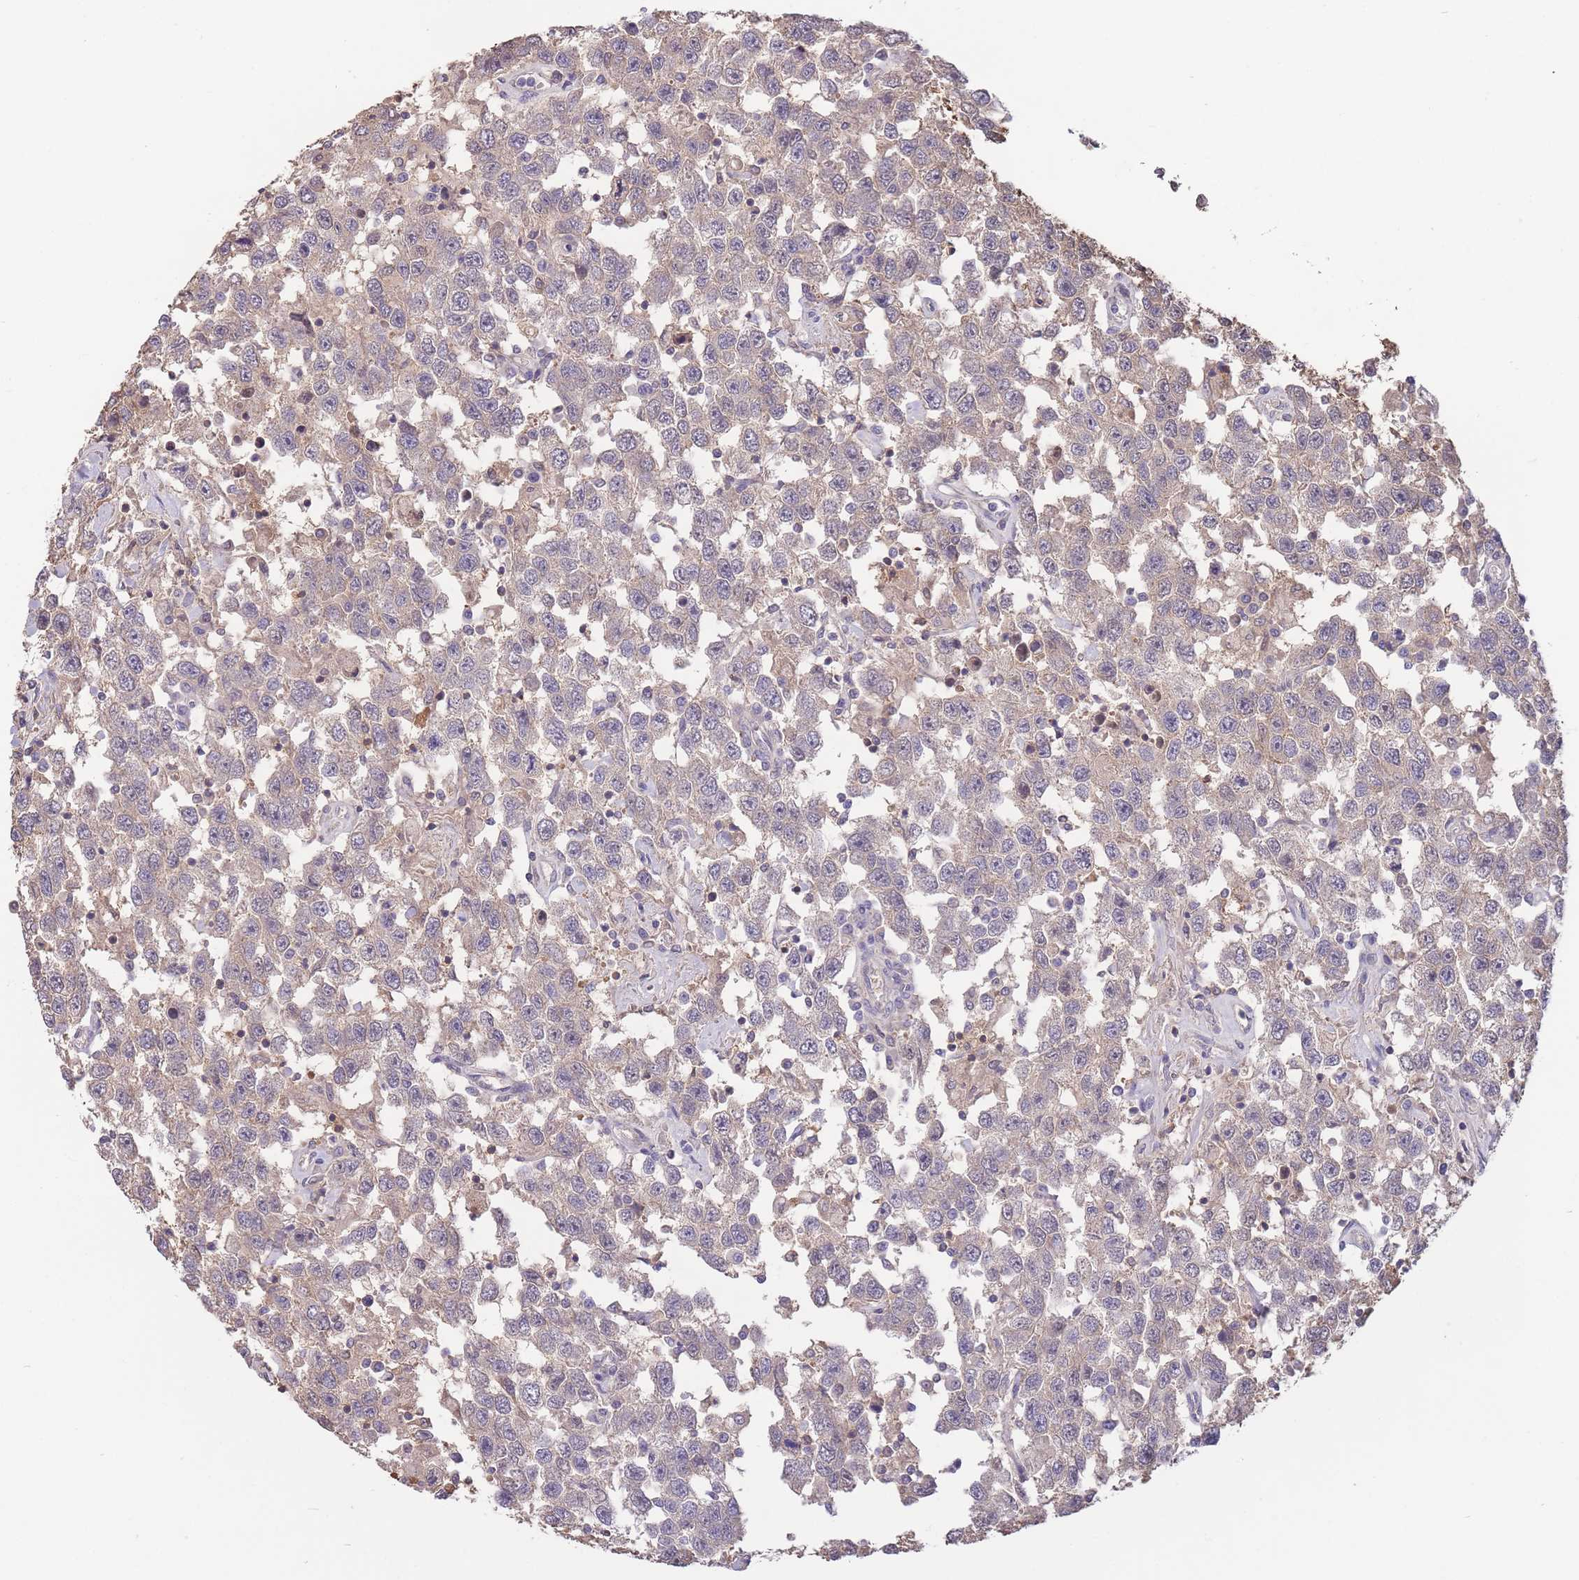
{"staining": {"intensity": "negative", "quantity": "none", "location": "none"}, "tissue": "testis cancer", "cell_type": "Tumor cells", "image_type": "cancer", "snomed": [{"axis": "morphology", "description": "Seminoma, NOS"}, {"axis": "topography", "description": "Testis"}], "caption": "Testis seminoma was stained to show a protein in brown. There is no significant staining in tumor cells. (DAB (3,3'-diaminobenzidine) immunohistochemistry (IHC), high magnification).", "gene": "ZNF304", "patient": {"sex": "male", "age": 41}}